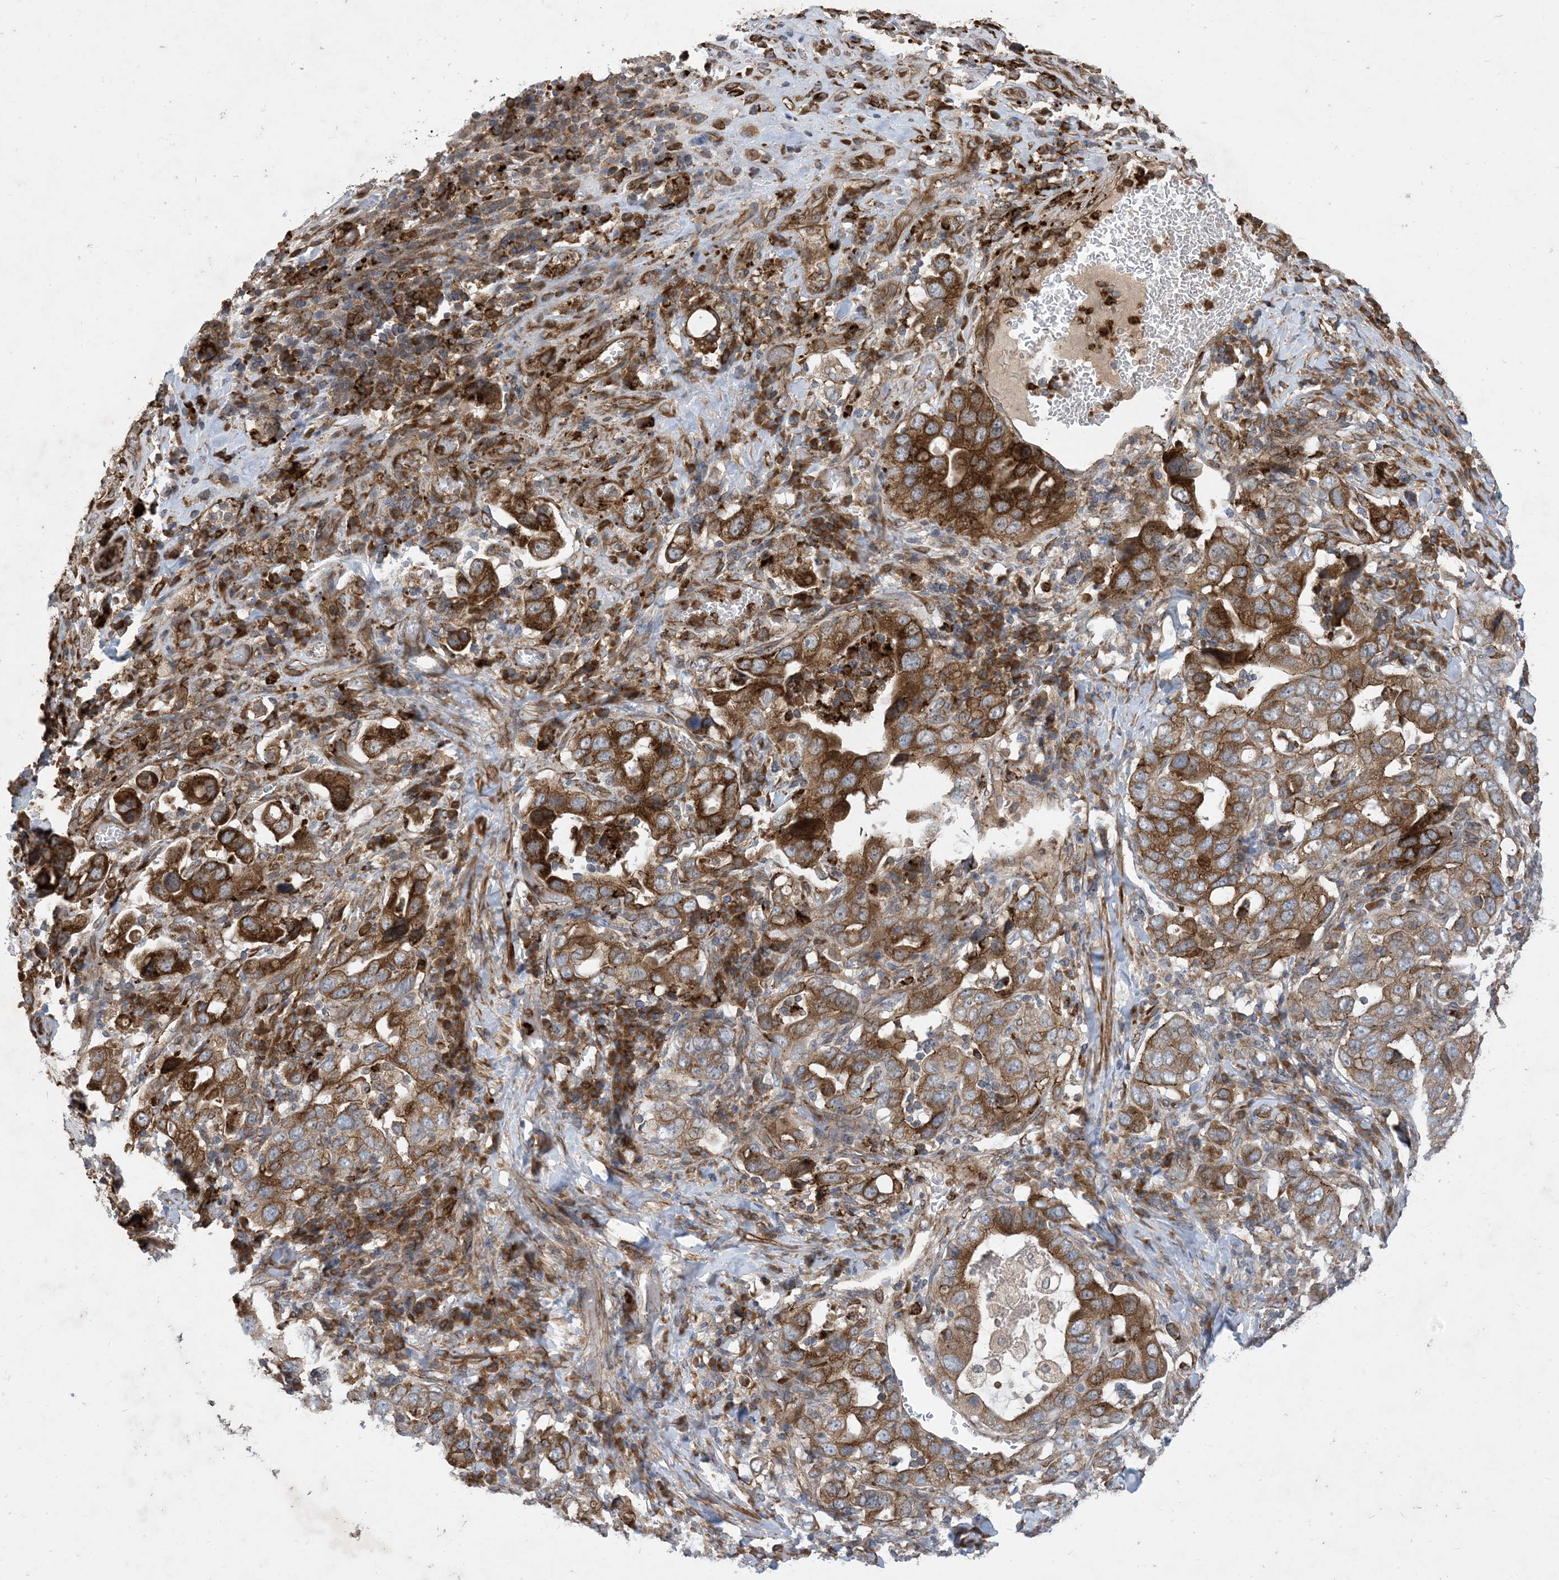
{"staining": {"intensity": "strong", "quantity": ">75%", "location": "cytoplasmic/membranous"}, "tissue": "stomach cancer", "cell_type": "Tumor cells", "image_type": "cancer", "snomed": [{"axis": "morphology", "description": "Adenocarcinoma, NOS"}, {"axis": "topography", "description": "Stomach, upper"}], "caption": "Immunohistochemical staining of stomach adenocarcinoma exhibits high levels of strong cytoplasmic/membranous protein staining in about >75% of tumor cells.", "gene": "OTOP1", "patient": {"sex": "male", "age": 62}}